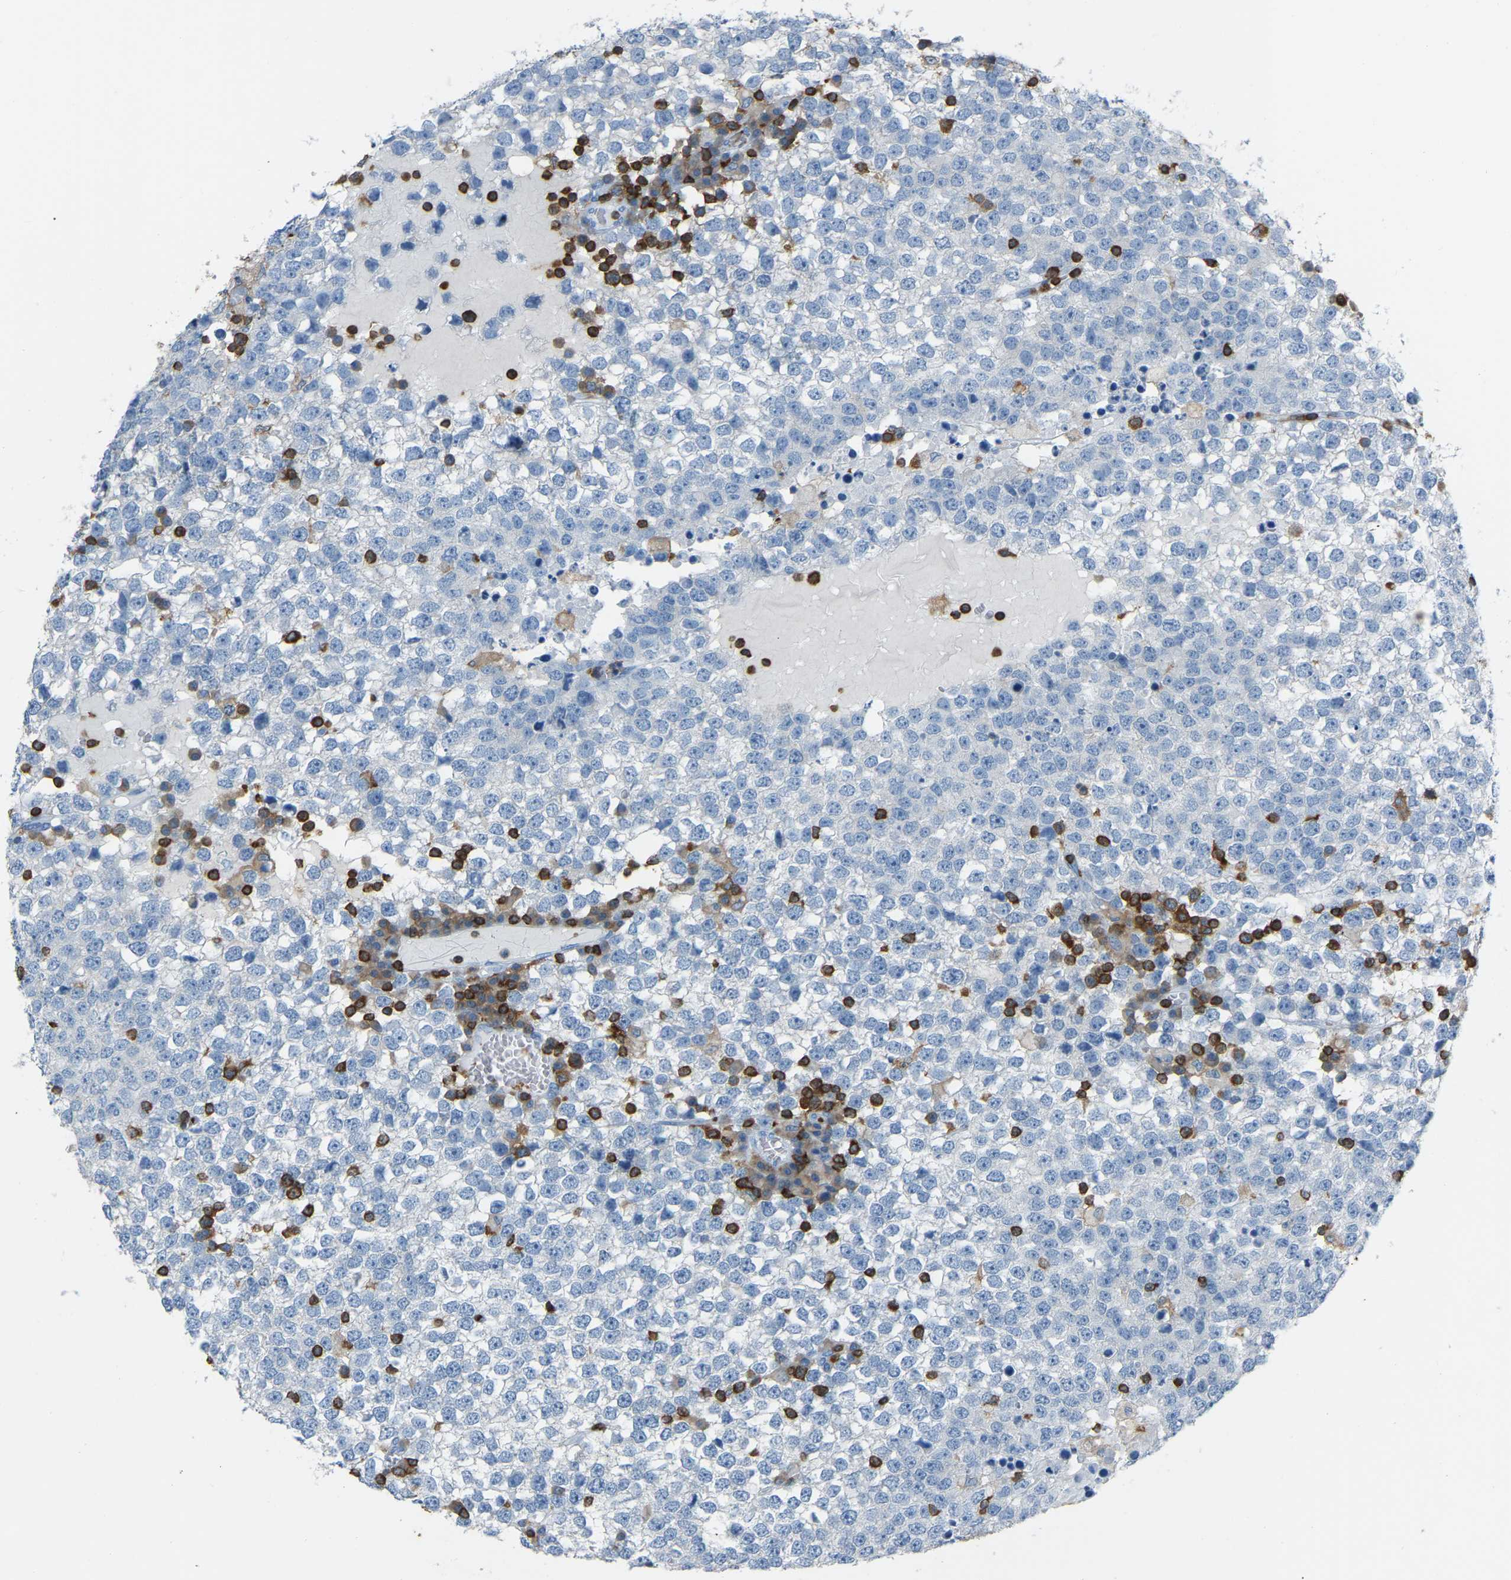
{"staining": {"intensity": "negative", "quantity": "none", "location": "none"}, "tissue": "testis cancer", "cell_type": "Tumor cells", "image_type": "cancer", "snomed": [{"axis": "morphology", "description": "Seminoma, NOS"}, {"axis": "topography", "description": "Testis"}], "caption": "Histopathology image shows no significant protein positivity in tumor cells of testis cancer (seminoma). (DAB immunohistochemistry, high magnification).", "gene": "ARHGAP45", "patient": {"sex": "male", "age": 65}}